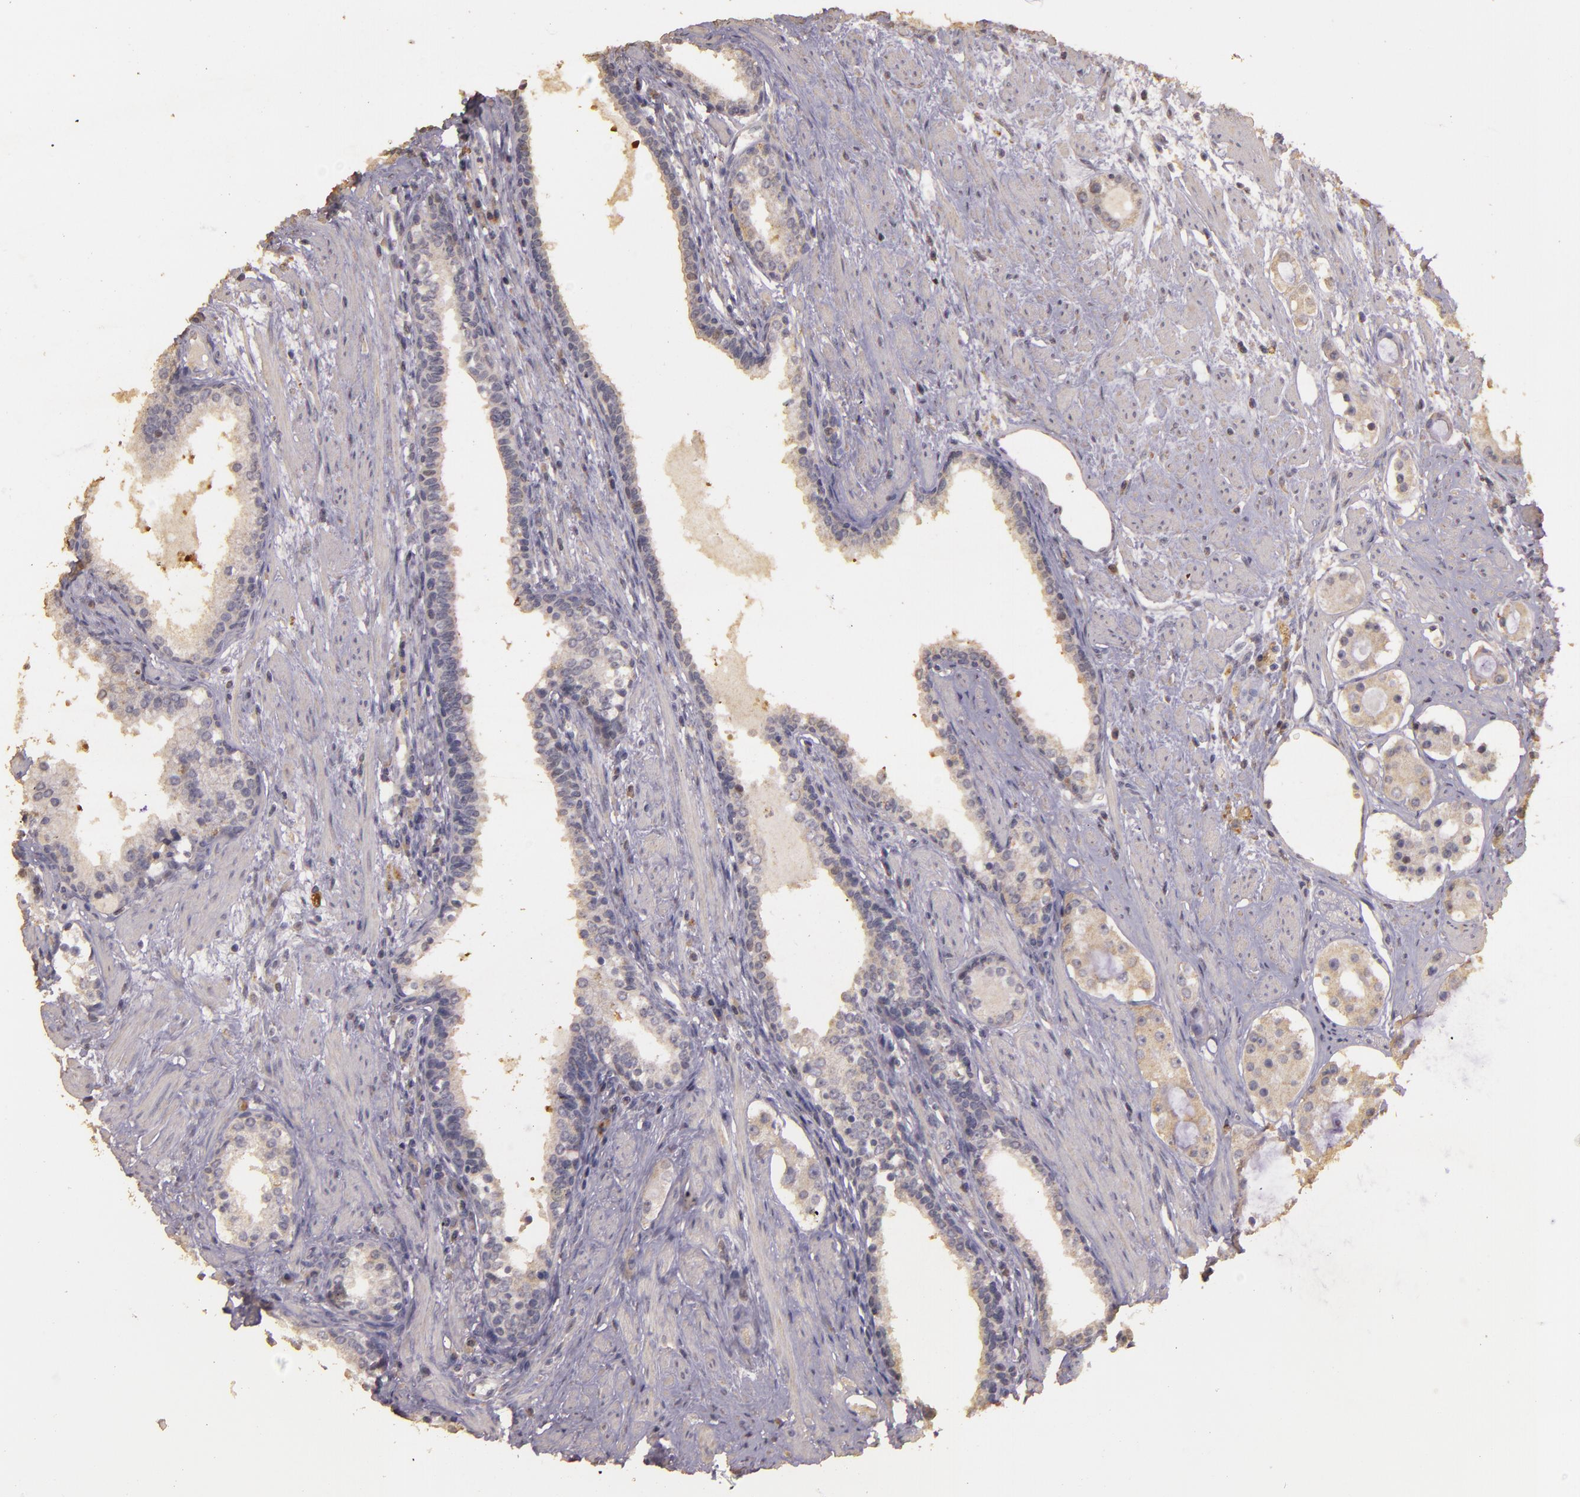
{"staining": {"intensity": "weak", "quantity": "25%-75%", "location": "cytoplasmic/membranous"}, "tissue": "prostate cancer", "cell_type": "Tumor cells", "image_type": "cancer", "snomed": [{"axis": "morphology", "description": "Adenocarcinoma, Medium grade"}, {"axis": "topography", "description": "Prostate"}], "caption": "A photomicrograph of human prostate cancer stained for a protein demonstrates weak cytoplasmic/membranous brown staining in tumor cells. The staining was performed using DAB to visualize the protein expression in brown, while the nuclei were stained in blue with hematoxylin (Magnification: 20x).", "gene": "BCL2L13", "patient": {"sex": "male", "age": 73}}